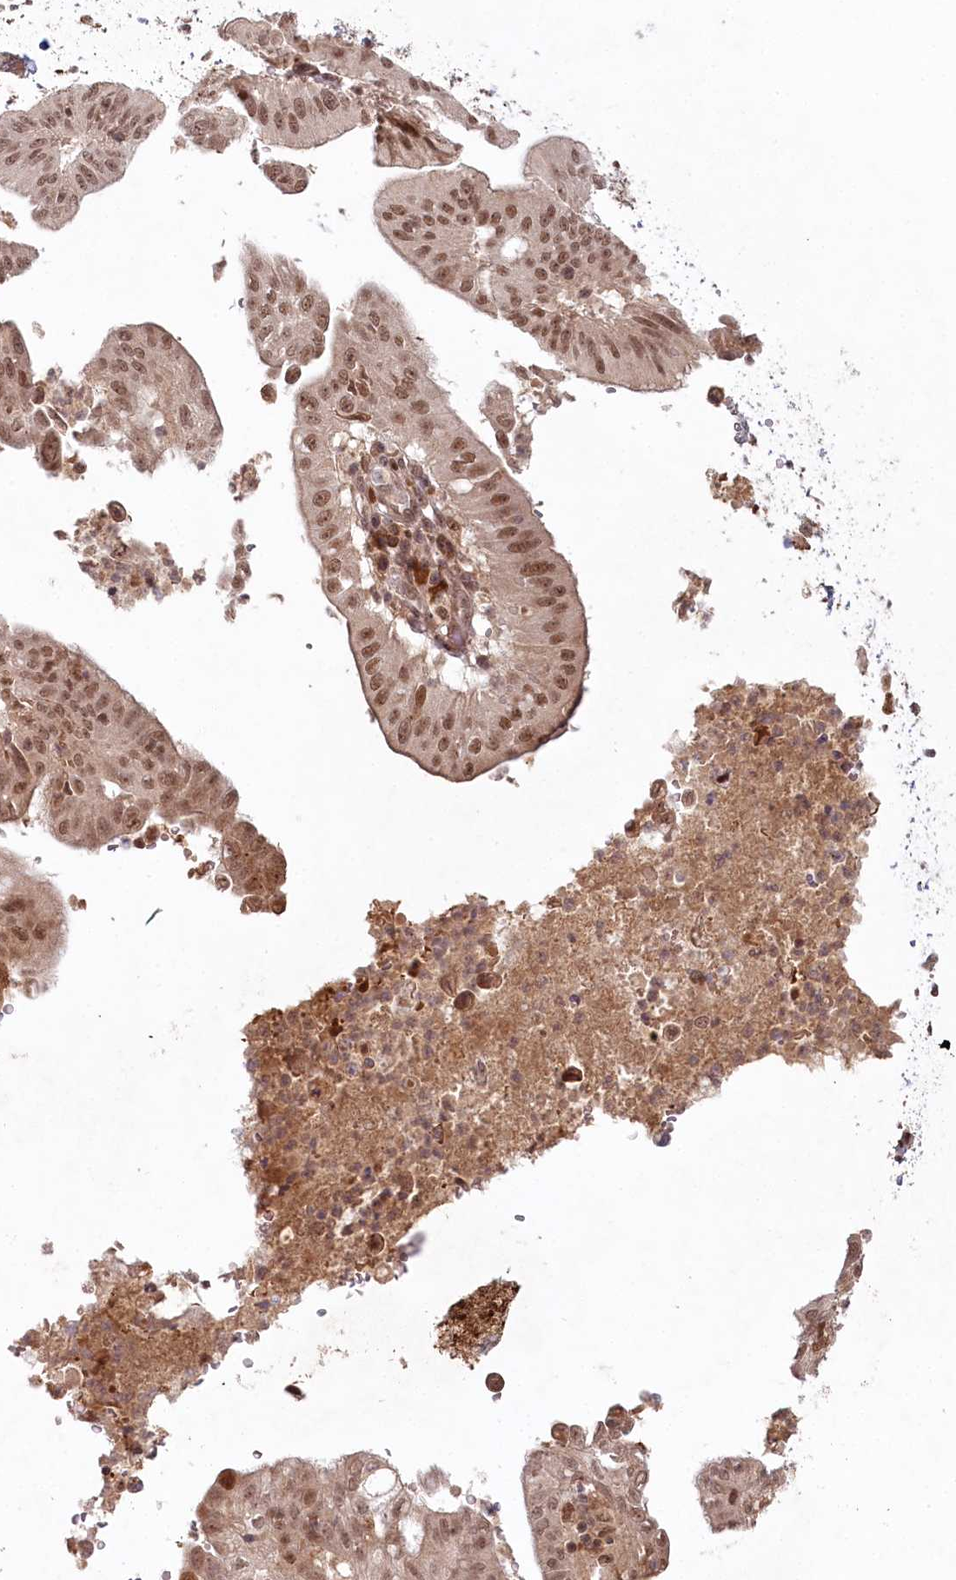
{"staining": {"intensity": "moderate", "quantity": ">75%", "location": "nuclear"}, "tissue": "pancreatic cancer", "cell_type": "Tumor cells", "image_type": "cancer", "snomed": [{"axis": "morphology", "description": "Adenocarcinoma, NOS"}, {"axis": "topography", "description": "Pancreas"}], "caption": "Pancreatic cancer (adenocarcinoma) was stained to show a protein in brown. There is medium levels of moderate nuclear staining in approximately >75% of tumor cells.", "gene": "WAPL", "patient": {"sex": "male", "age": 68}}